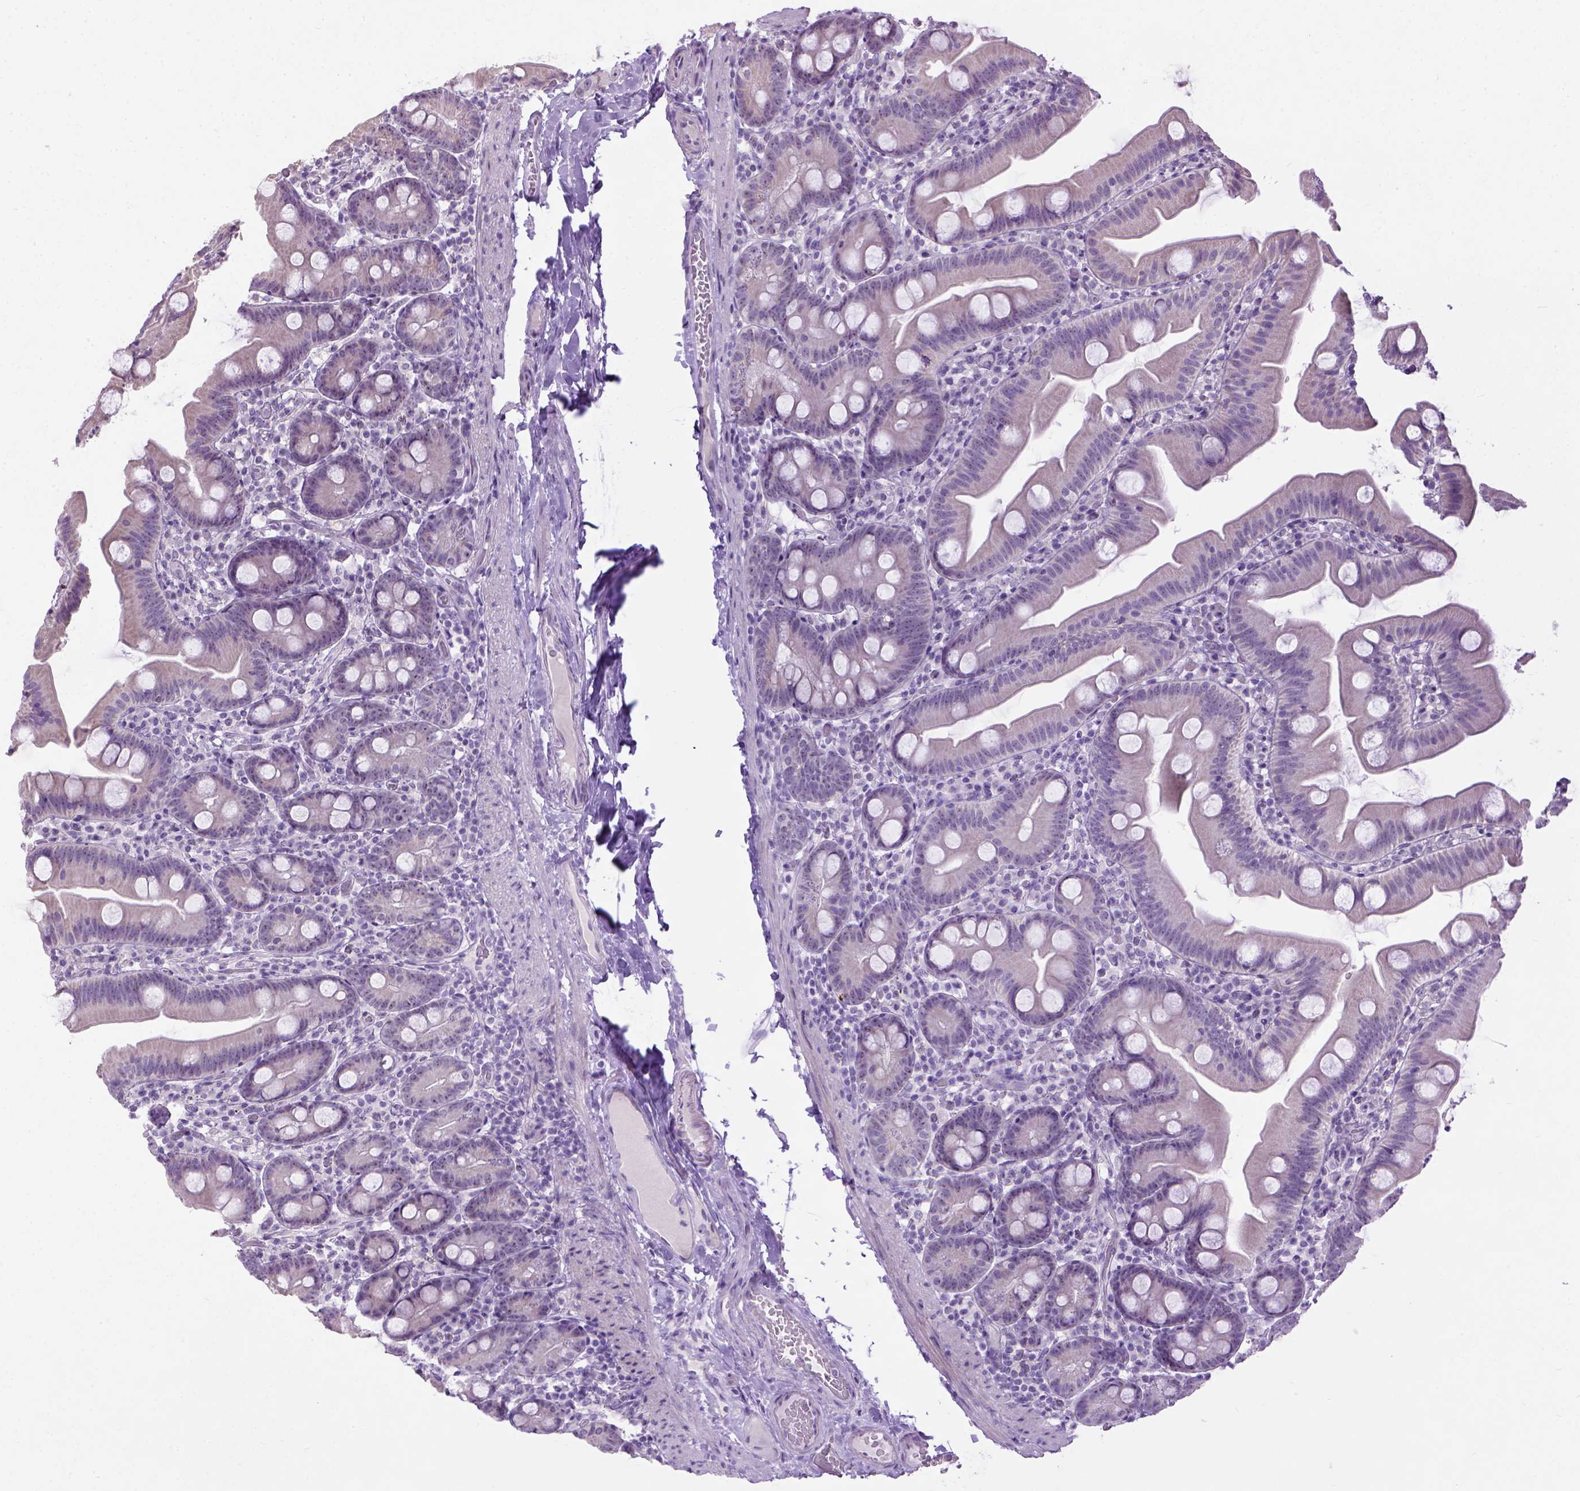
{"staining": {"intensity": "negative", "quantity": "none", "location": "none"}, "tissue": "small intestine", "cell_type": "Glandular cells", "image_type": "normal", "snomed": [{"axis": "morphology", "description": "Normal tissue, NOS"}, {"axis": "topography", "description": "Small intestine"}], "caption": "A photomicrograph of small intestine stained for a protein displays no brown staining in glandular cells.", "gene": "UTP4", "patient": {"sex": "female", "age": 68}}